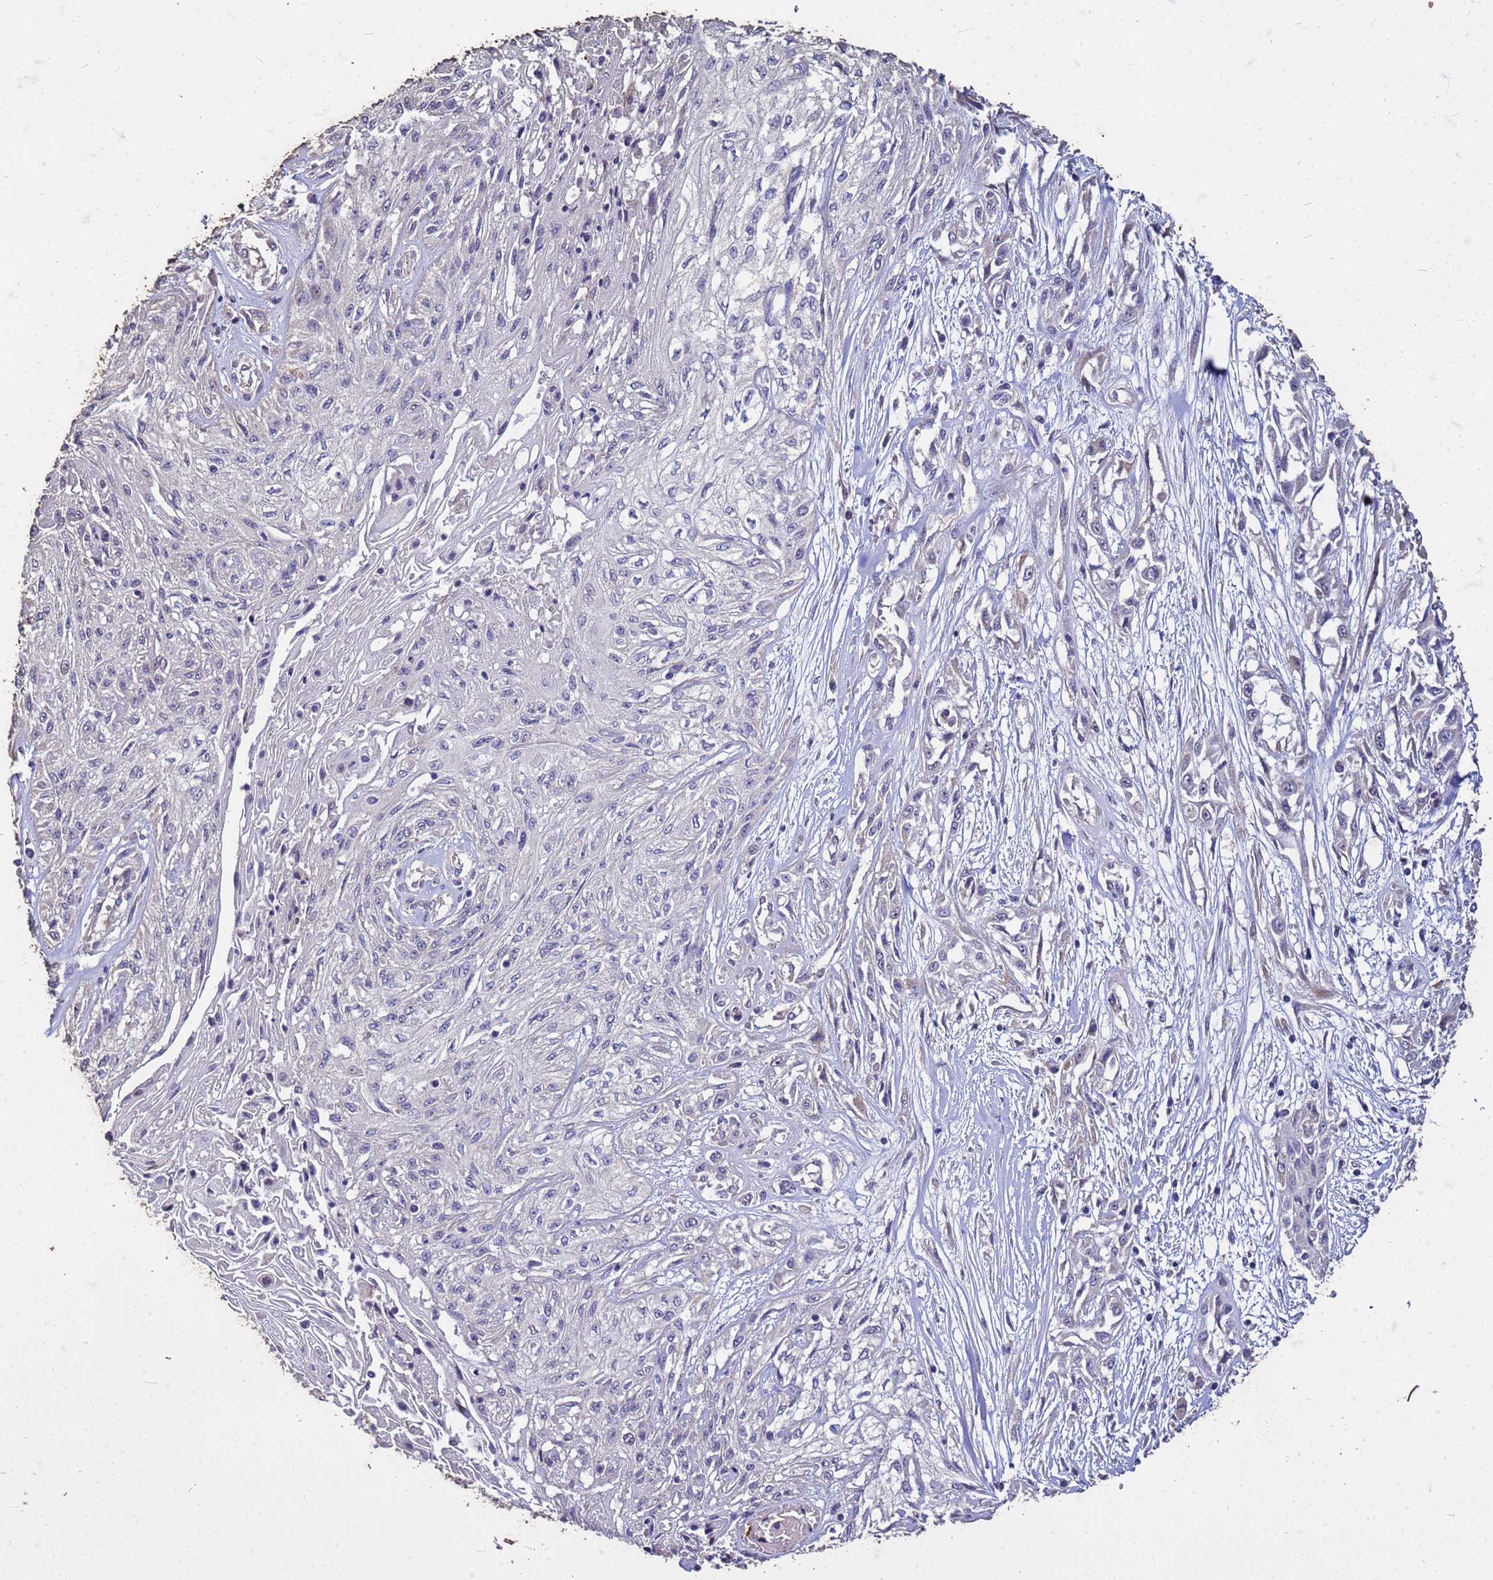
{"staining": {"intensity": "negative", "quantity": "none", "location": "none"}, "tissue": "skin cancer", "cell_type": "Tumor cells", "image_type": "cancer", "snomed": [{"axis": "morphology", "description": "Squamous cell carcinoma, NOS"}, {"axis": "morphology", "description": "Squamous cell carcinoma, metastatic, NOS"}, {"axis": "topography", "description": "Skin"}, {"axis": "topography", "description": "Lymph node"}], "caption": "IHC micrograph of skin cancer (squamous cell carcinoma) stained for a protein (brown), which demonstrates no staining in tumor cells.", "gene": "FAM184B", "patient": {"sex": "male", "age": 75}}